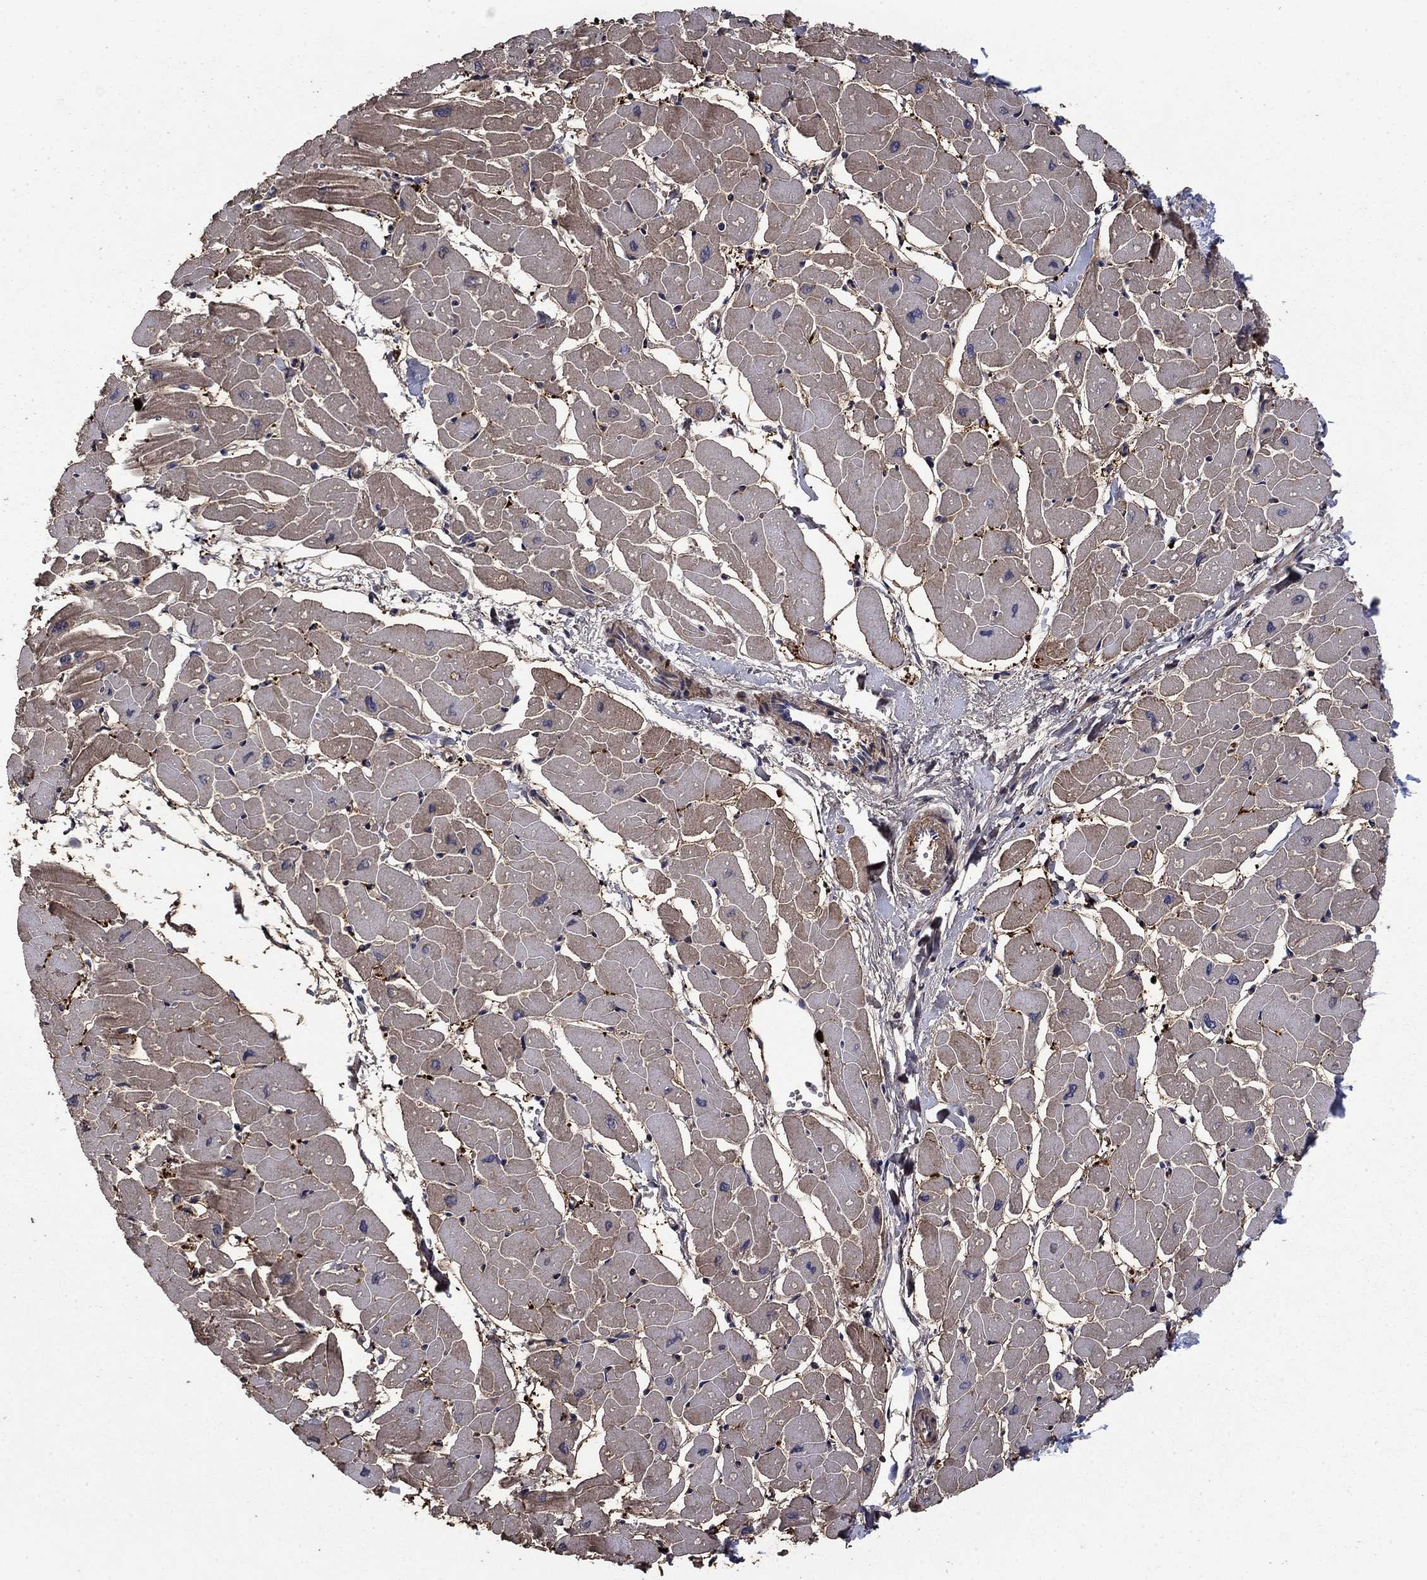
{"staining": {"intensity": "moderate", "quantity": "25%-75%", "location": "cytoplasmic/membranous"}, "tissue": "heart muscle", "cell_type": "Cardiomyocytes", "image_type": "normal", "snomed": [{"axis": "morphology", "description": "Normal tissue, NOS"}, {"axis": "topography", "description": "Heart"}], "caption": "Immunohistochemistry photomicrograph of unremarkable heart muscle: human heart muscle stained using immunohistochemistry exhibits medium levels of moderate protein expression localized specifically in the cytoplasmic/membranous of cardiomyocytes, appearing as a cytoplasmic/membranous brown color.", "gene": "DVL1", "patient": {"sex": "male", "age": 57}}